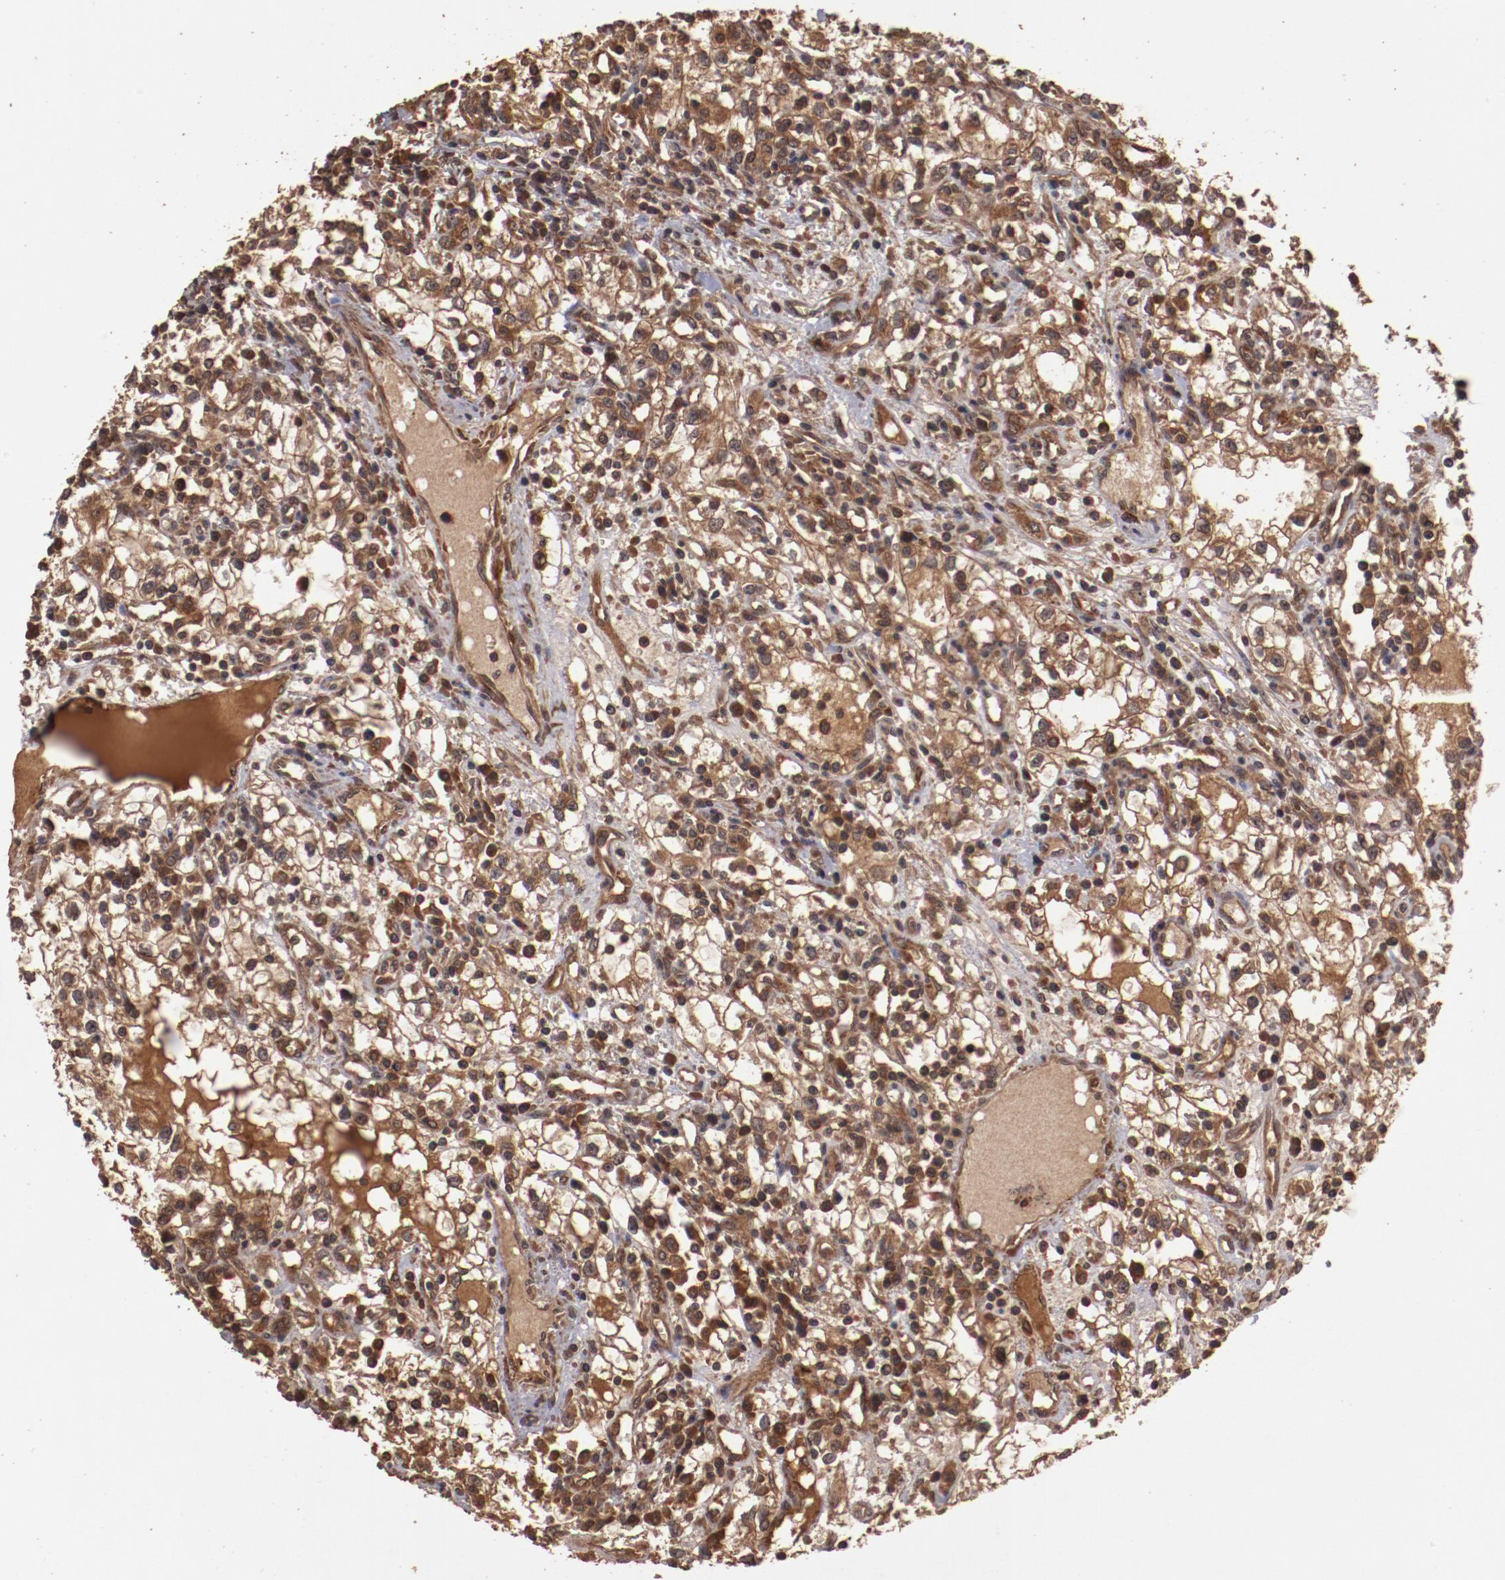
{"staining": {"intensity": "strong", "quantity": ">75%", "location": "cytoplasmic/membranous"}, "tissue": "renal cancer", "cell_type": "Tumor cells", "image_type": "cancer", "snomed": [{"axis": "morphology", "description": "Adenocarcinoma, NOS"}, {"axis": "topography", "description": "Kidney"}], "caption": "The image displays immunohistochemical staining of renal adenocarcinoma. There is strong cytoplasmic/membranous expression is identified in approximately >75% of tumor cells.", "gene": "TXNDC16", "patient": {"sex": "male", "age": 82}}